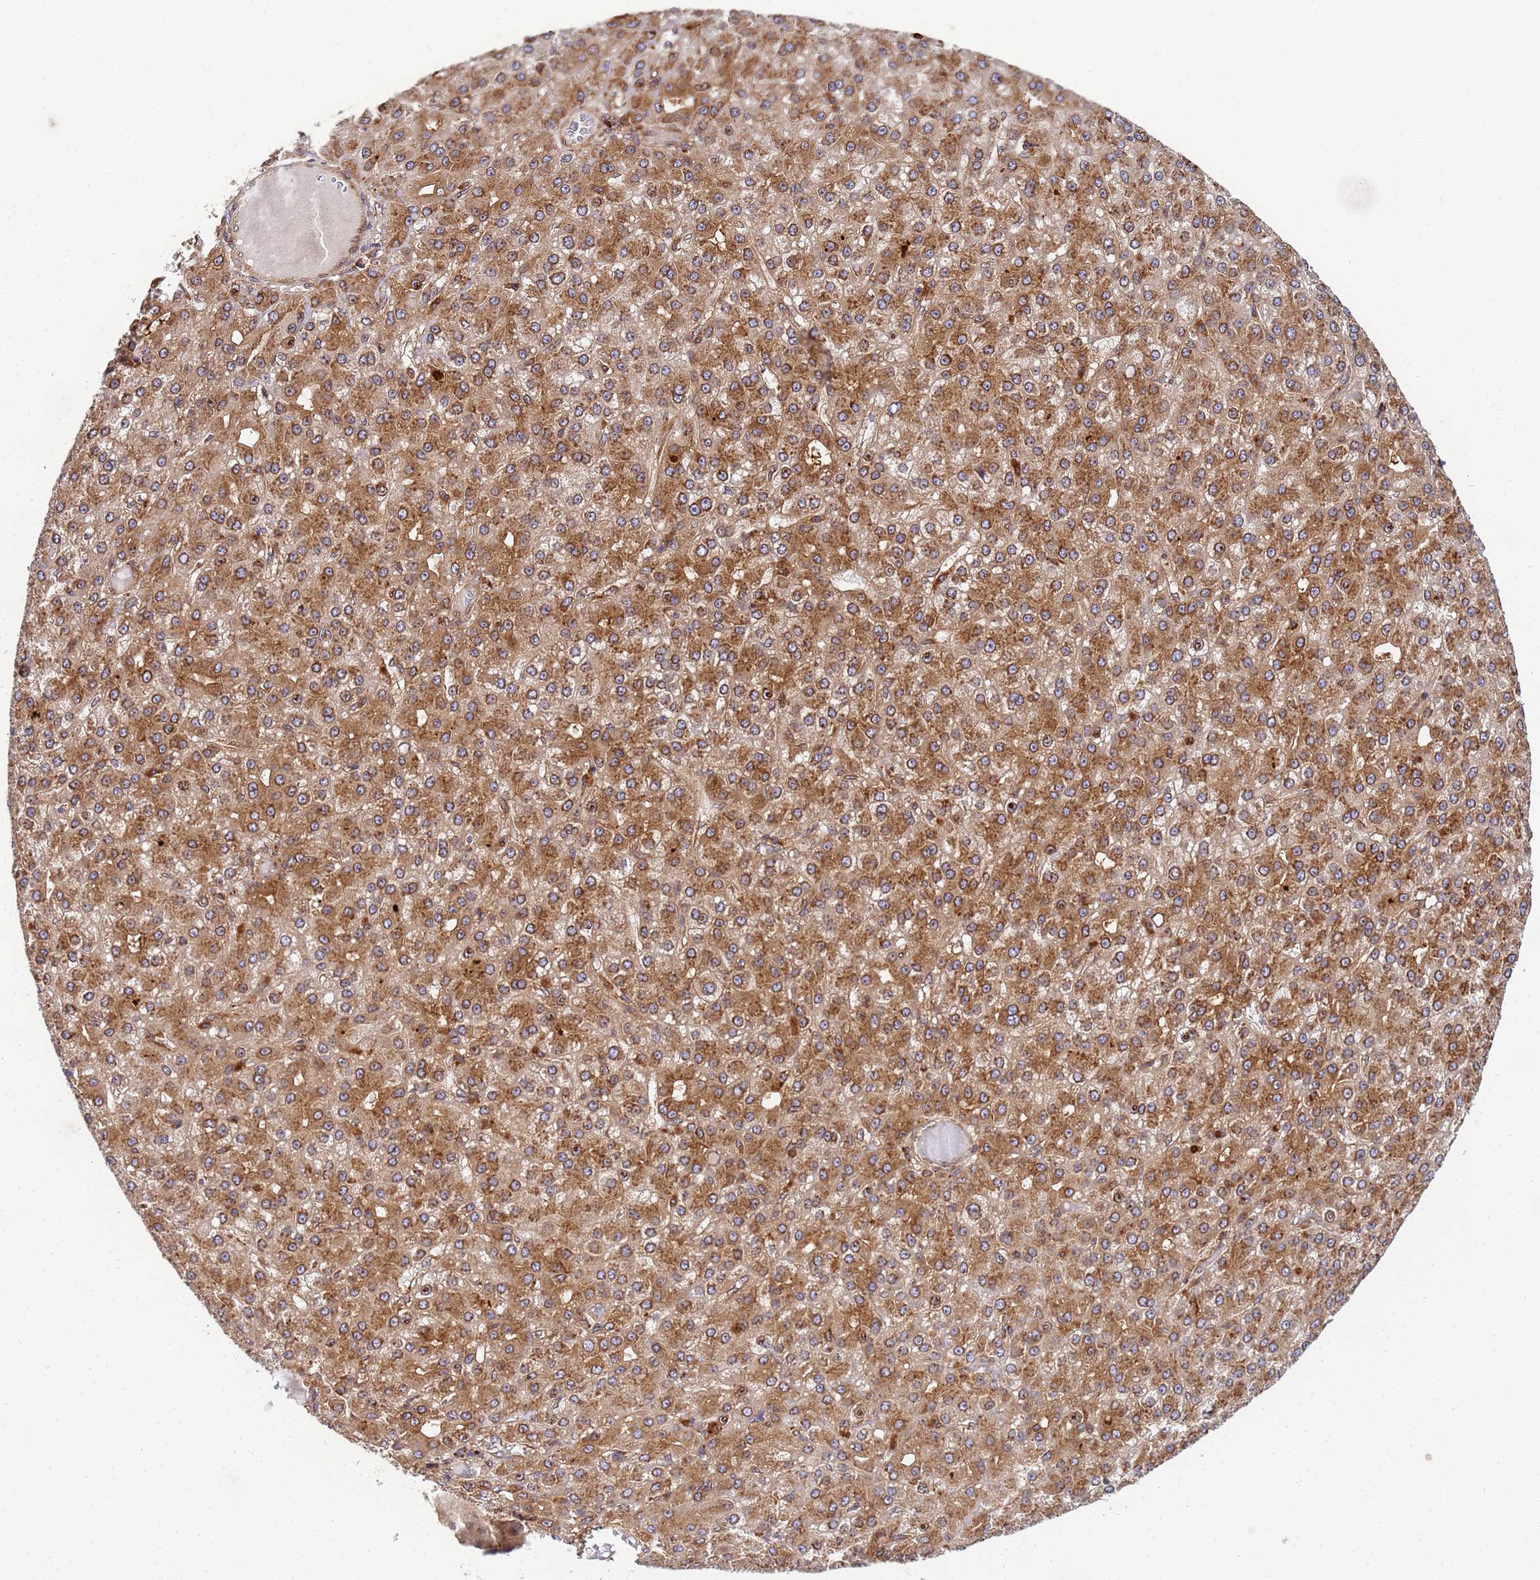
{"staining": {"intensity": "moderate", "quantity": ">75%", "location": "cytoplasmic/membranous"}, "tissue": "liver cancer", "cell_type": "Tumor cells", "image_type": "cancer", "snomed": [{"axis": "morphology", "description": "Carcinoma, Hepatocellular, NOS"}, {"axis": "topography", "description": "Liver"}], "caption": "Protein staining of liver hepatocellular carcinoma tissue exhibits moderate cytoplasmic/membranous positivity in about >75% of tumor cells. Nuclei are stained in blue.", "gene": "UNC93B1", "patient": {"sex": "male", "age": 67}}